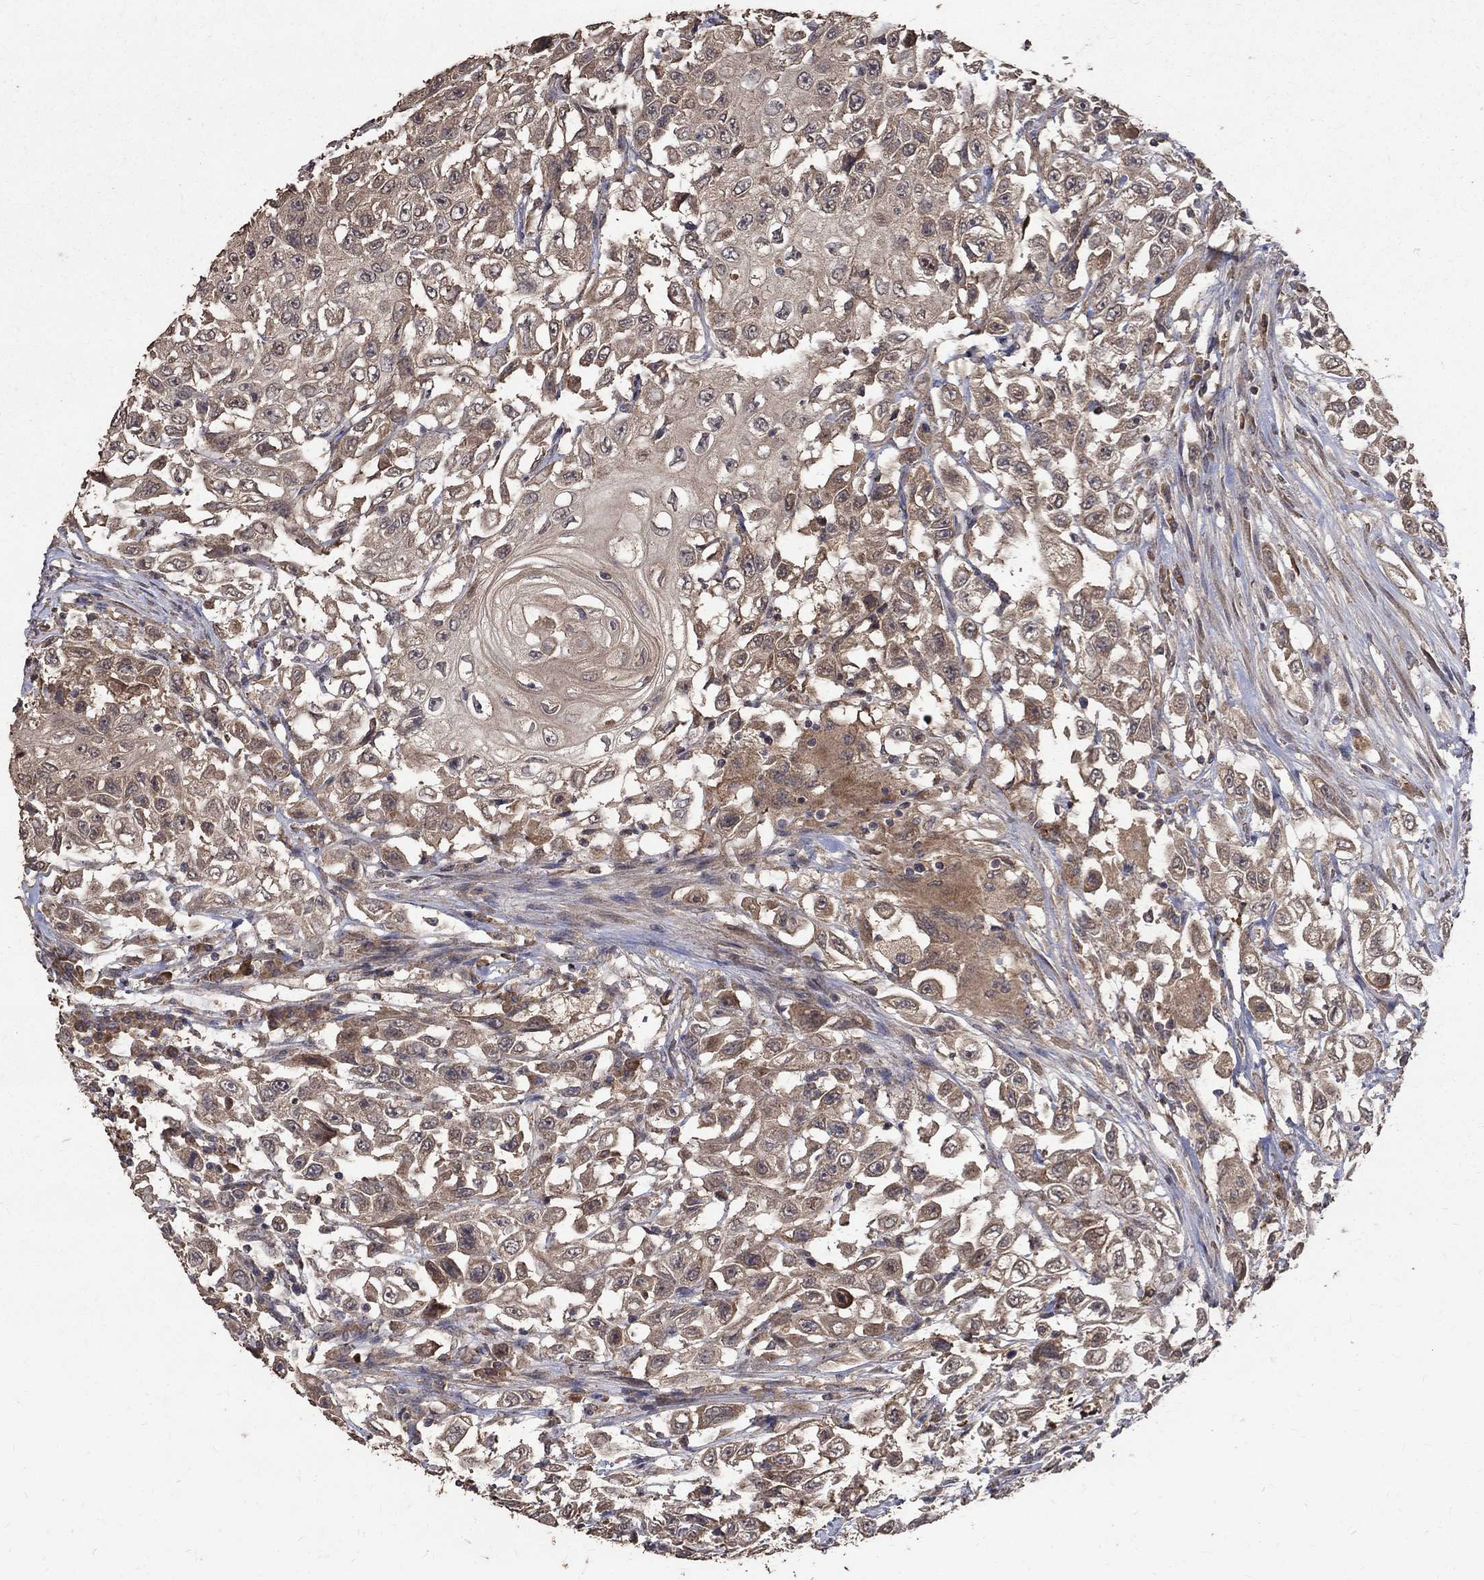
{"staining": {"intensity": "moderate", "quantity": "<25%", "location": "cytoplasmic/membranous"}, "tissue": "urothelial cancer", "cell_type": "Tumor cells", "image_type": "cancer", "snomed": [{"axis": "morphology", "description": "Urothelial carcinoma, High grade"}, {"axis": "topography", "description": "Urinary bladder"}], "caption": "High-grade urothelial carcinoma was stained to show a protein in brown. There is low levels of moderate cytoplasmic/membranous positivity in about <25% of tumor cells. (brown staining indicates protein expression, while blue staining denotes nuclei).", "gene": "C17orf75", "patient": {"sex": "female", "age": 56}}